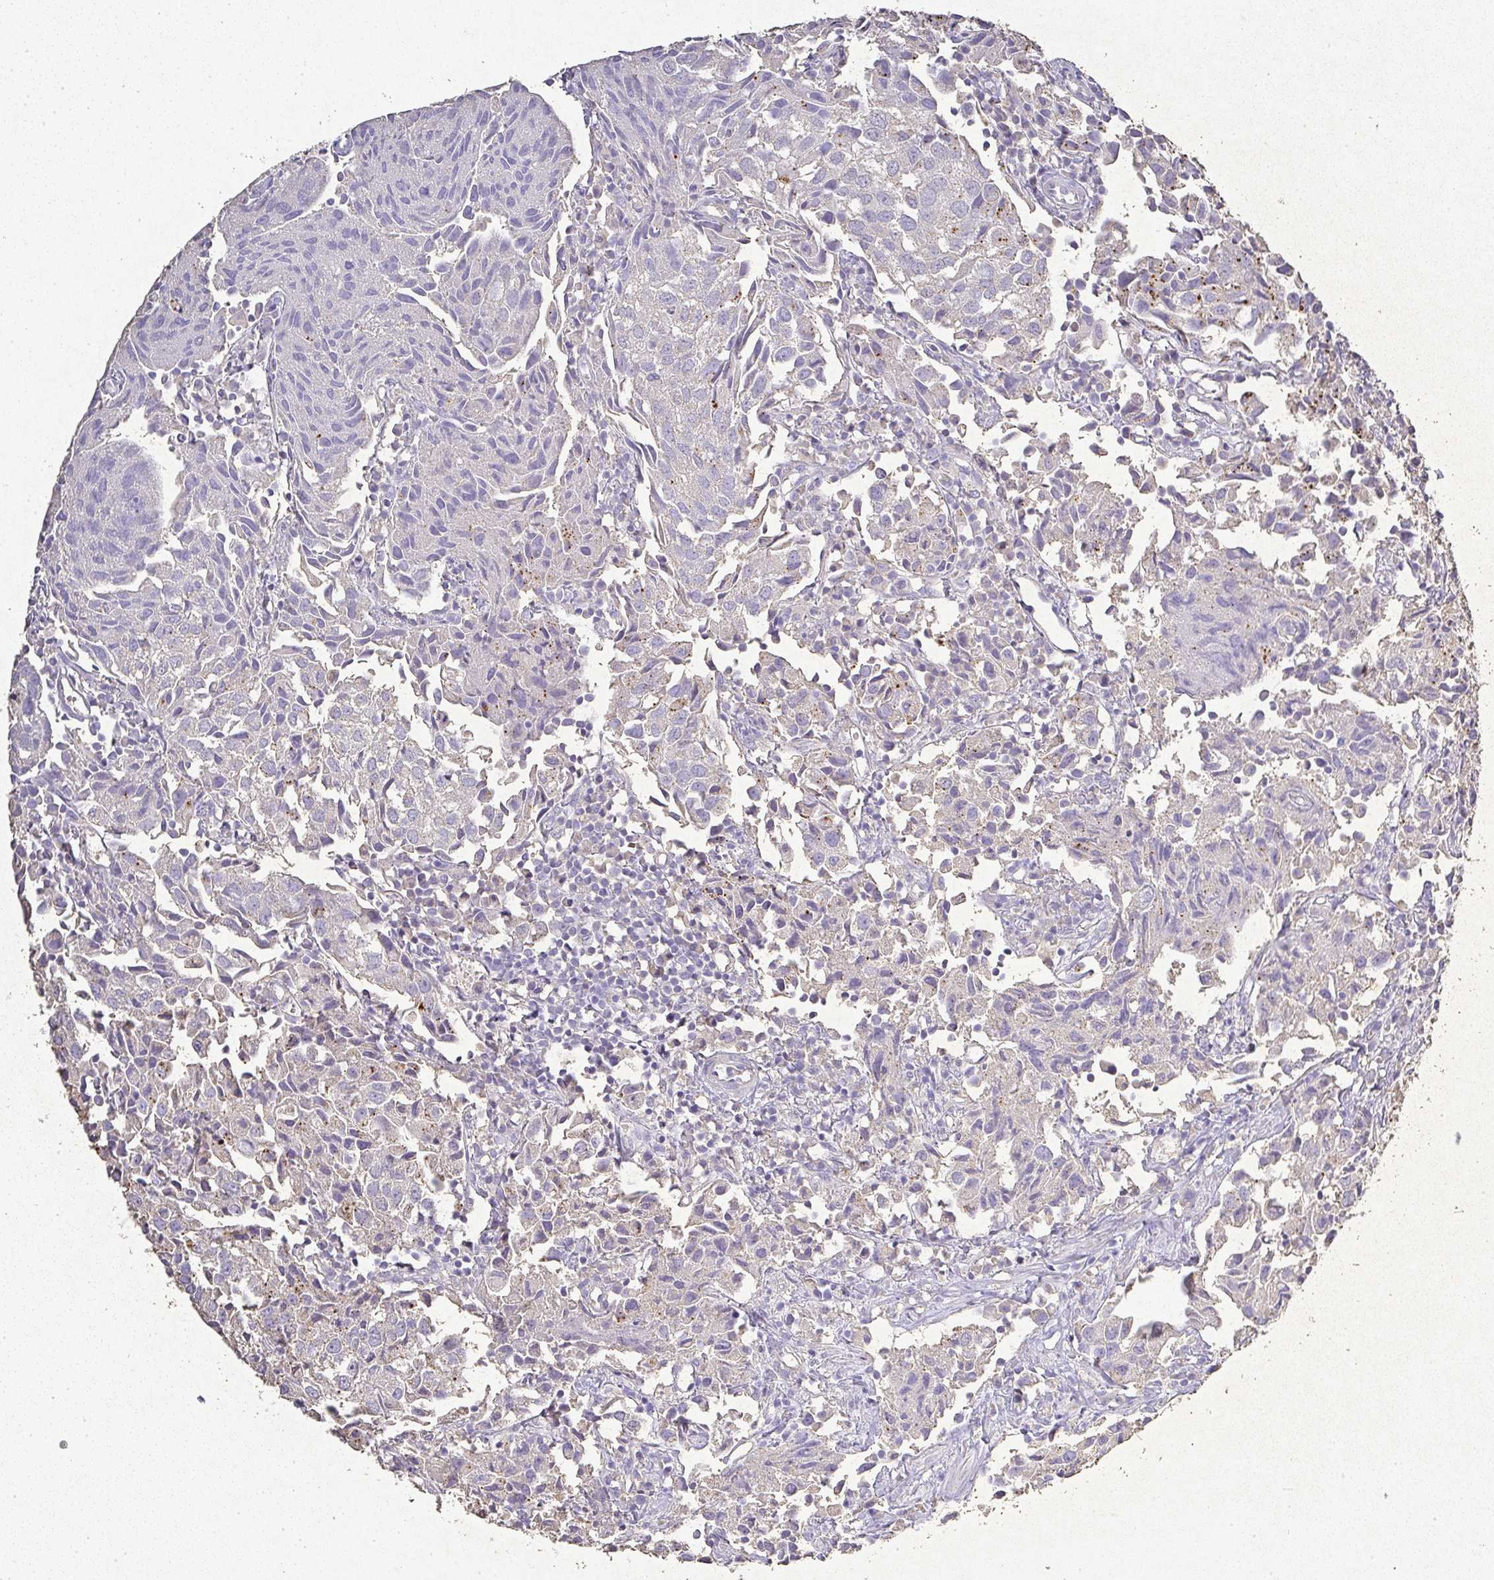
{"staining": {"intensity": "negative", "quantity": "none", "location": "none"}, "tissue": "urothelial cancer", "cell_type": "Tumor cells", "image_type": "cancer", "snomed": [{"axis": "morphology", "description": "Urothelial carcinoma, High grade"}, {"axis": "topography", "description": "Urinary bladder"}], "caption": "This is an immunohistochemistry histopathology image of human urothelial carcinoma (high-grade). There is no positivity in tumor cells.", "gene": "RPS2", "patient": {"sex": "female", "age": 75}}